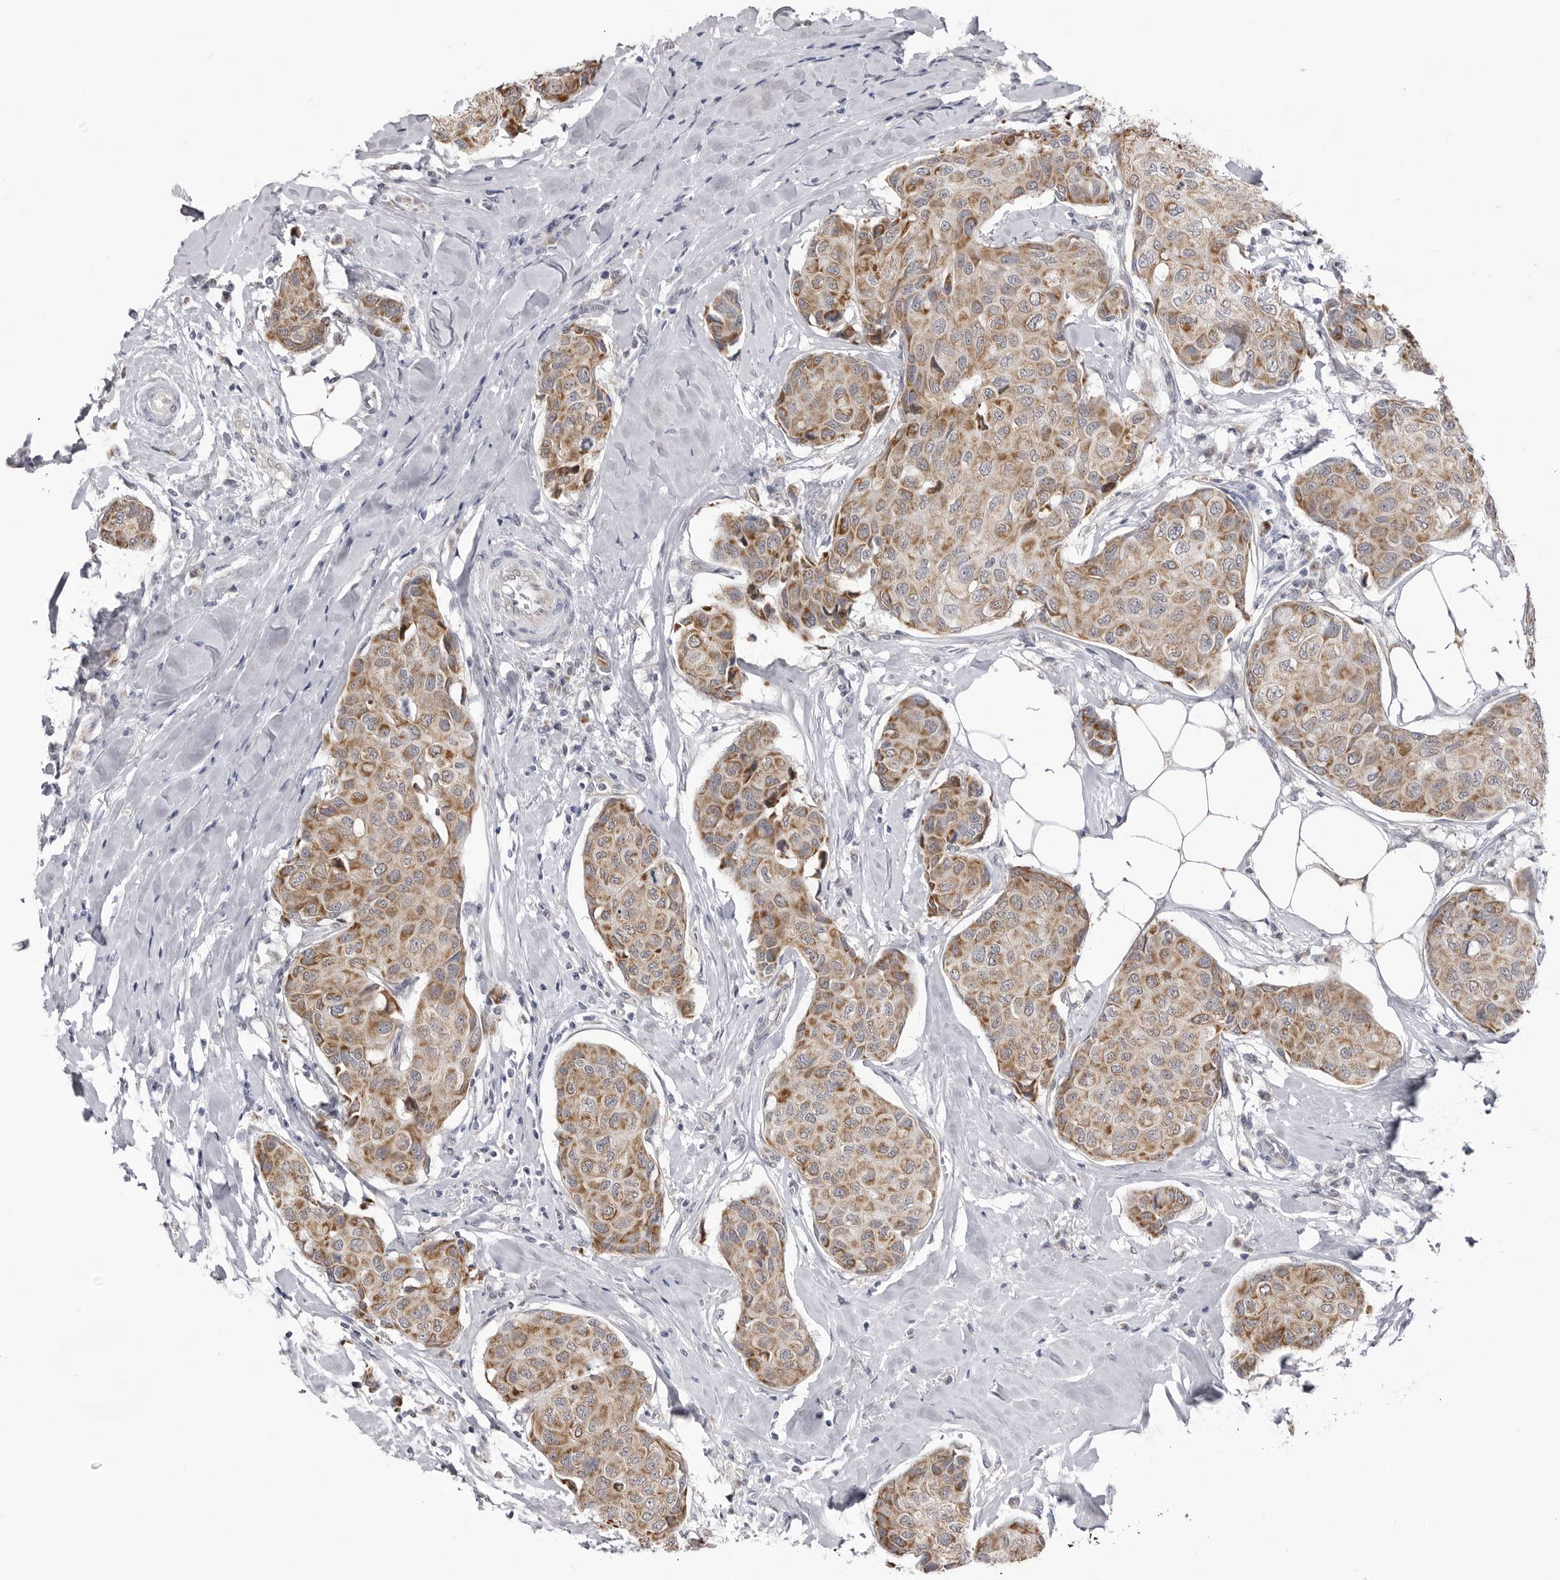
{"staining": {"intensity": "moderate", "quantity": ">75%", "location": "cytoplasmic/membranous"}, "tissue": "breast cancer", "cell_type": "Tumor cells", "image_type": "cancer", "snomed": [{"axis": "morphology", "description": "Duct carcinoma"}, {"axis": "topography", "description": "Breast"}], "caption": "Invasive ductal carcinoma (breast) stained with a brown dye displays moderate cytoplasmic/membranous positive positivity in about >75% of tumor cells.", "gene": "FH", "patient": {"sex": "female", "age": 80}}